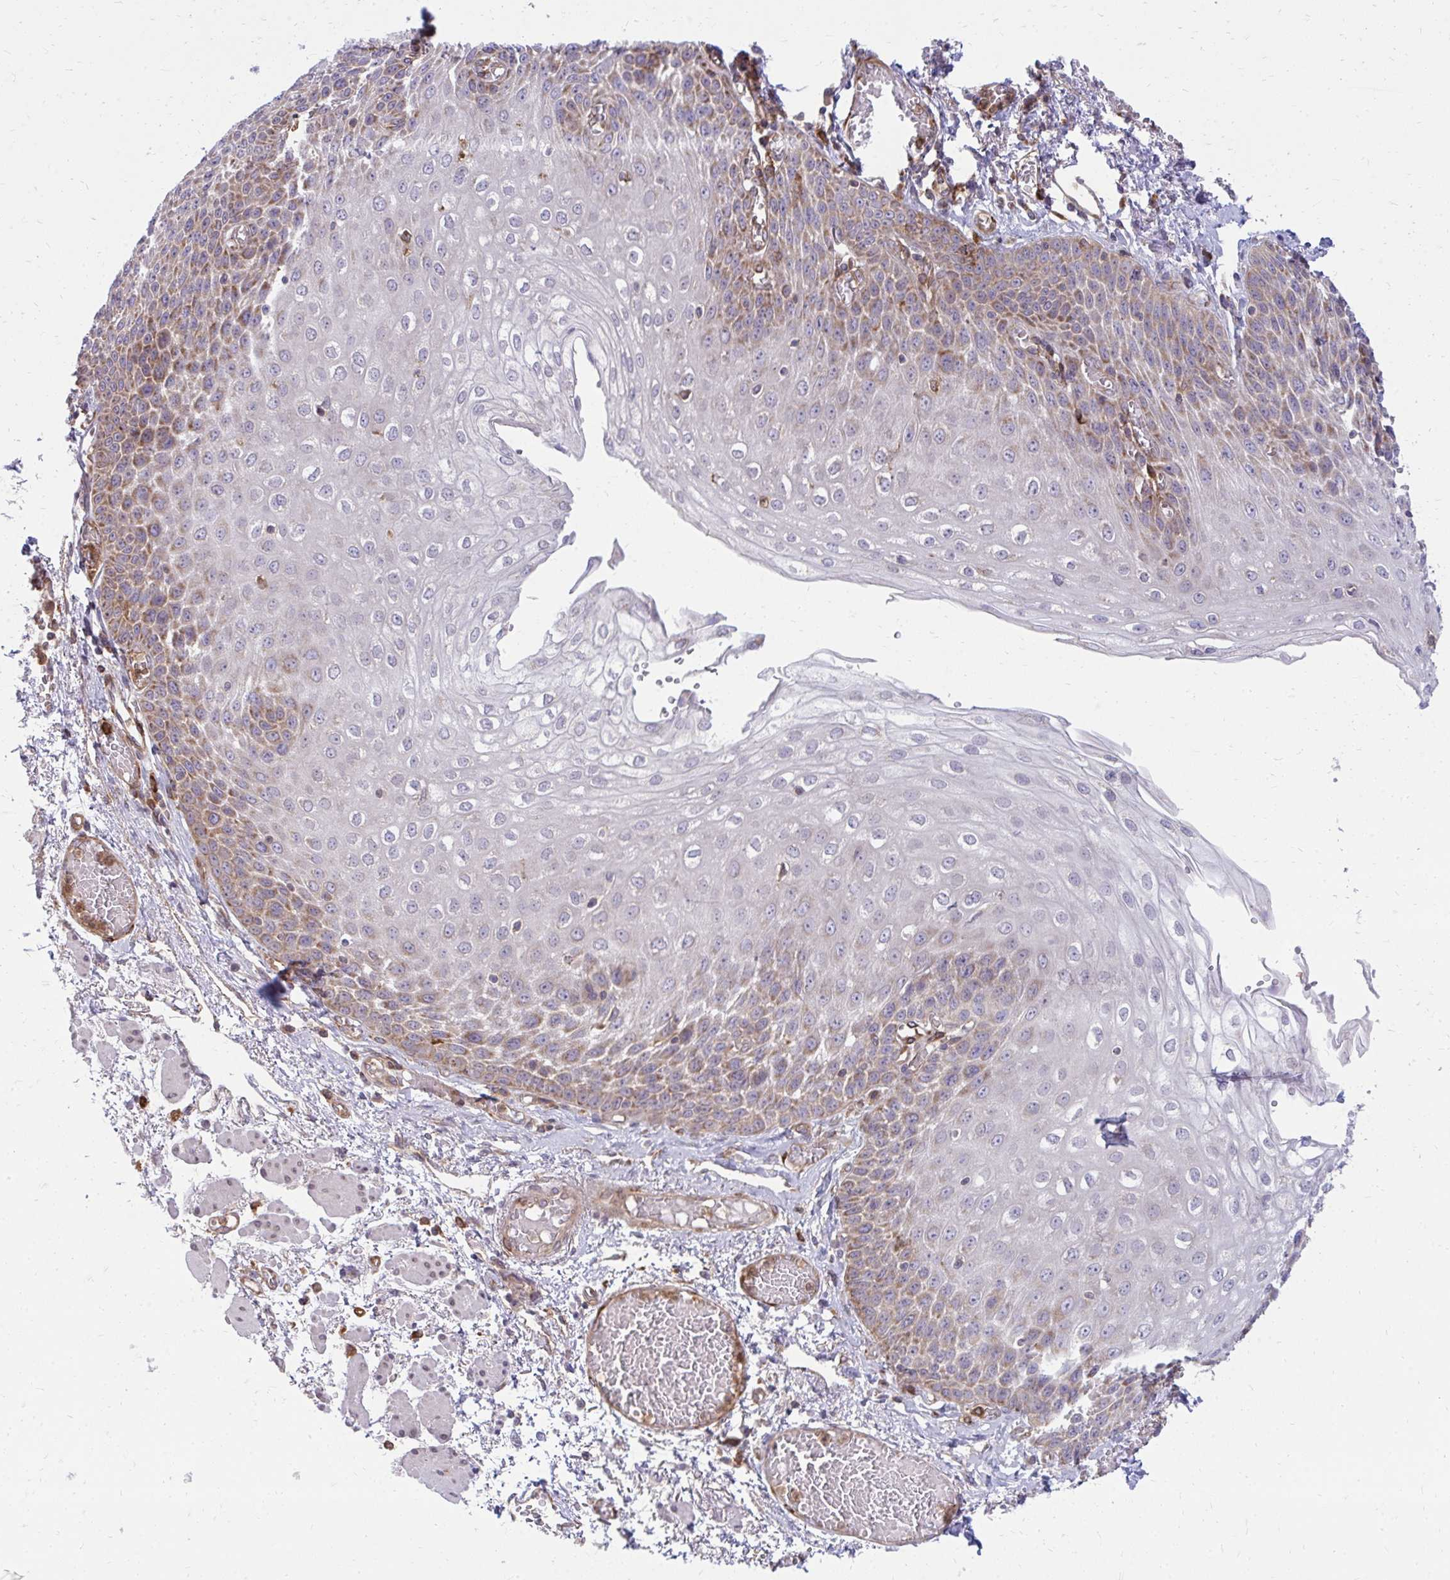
{"staining": {"intensity": "weak", "quantity": "25%-75%", "location": "cytoplasmic/membranous"}, "tissue": "esophagus", "cell_type": "Squamous epithelial cells", "image_type": "normal", "snomed": [{"axis": "morphology", "description": "Normal tissue, NOS"}, {"axis": "morphology", "description": "Adenocarcinoma, NOS"}, {"axis": "topography", "description": "Esophagus"}], "caption": "Squamous epithelial cells exhibit low levels of weak cytoplasmic/membranous staining in about 25%-75% of cells in normal human esophagus. The staining was performed using DAB, with brown indicating positive protein expression. Nuclei are stained blue with hematoxylin.", "gene": "ASAP1", "patient": {"sex": "male", "age": 81}}